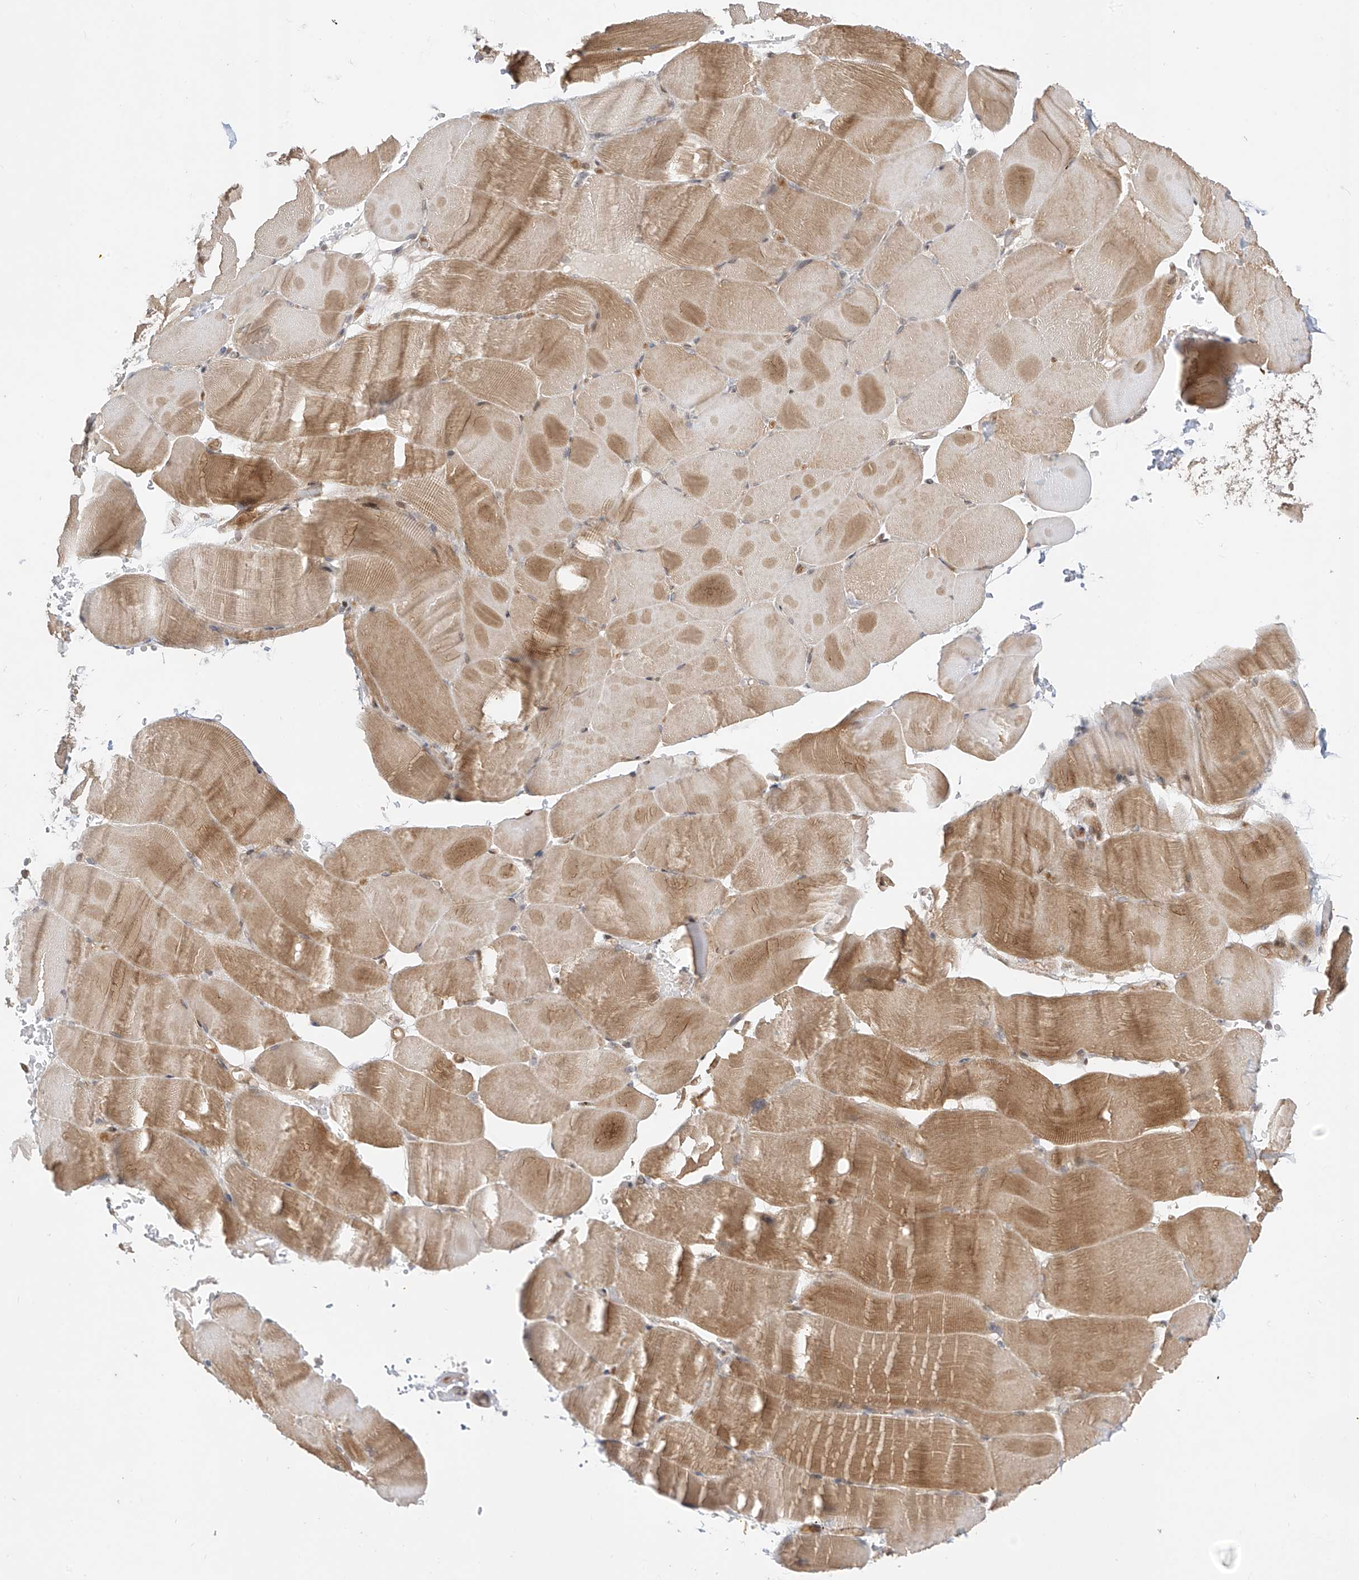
{"staining": {"intensity": "moderate", "quantity": "<25%", "location": "cytoplasmic/membranous"}, "tissue": "skeletal muscle", "cell_type": "Myocytes", "image_type": "normal", "snomed": [{"axis": "morphology", "description": "Normal tissue, NOS"}, {"axis": "topography", "description": "Skeletal muscle"}, {"axis": "topography", "description": "Parathyroid gland"}], "caption": "A histopathology image showing moderate cytoplasmic/membranous positivity in about <25% of myocytes in unremarkable skeletal muscle, as visualized by brown immunohistochemical staining.", "gene": "MRTFA", "patient": {"sex": "female", "age": 37}}